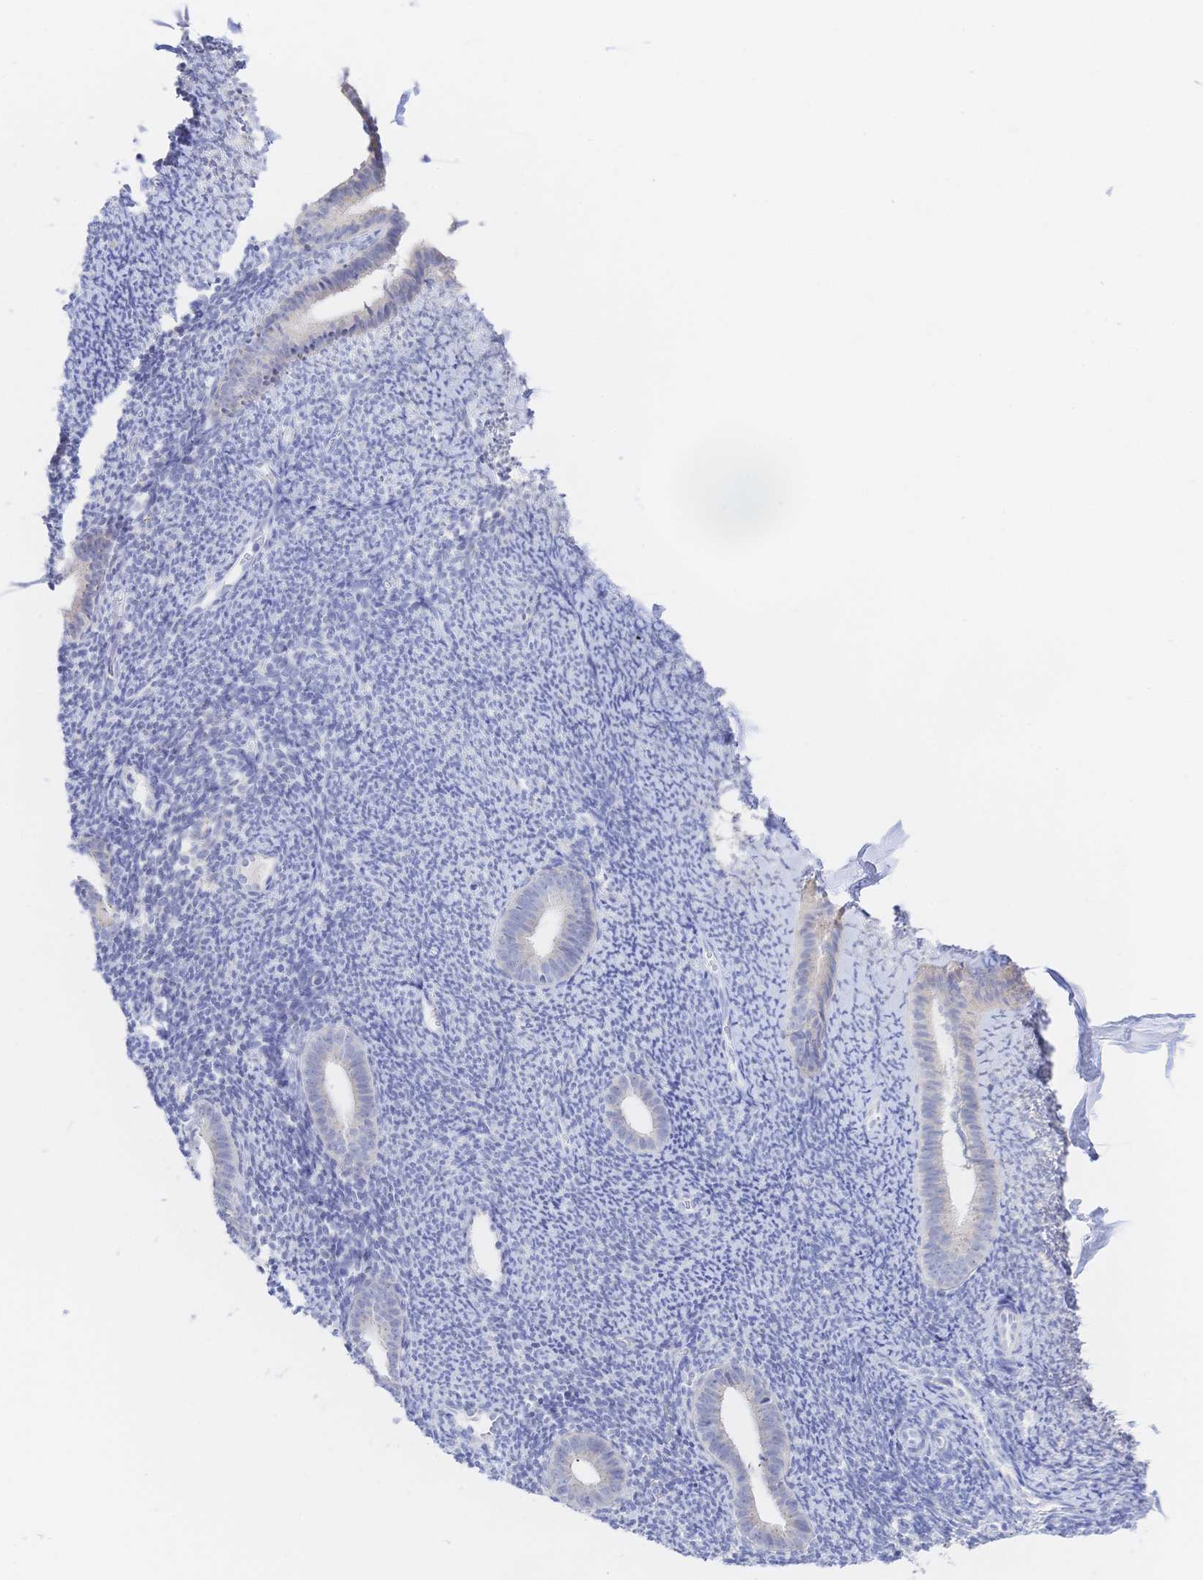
{"staining": {"intensity": "negative", "quantity": "none", "location": "none"}, "tissue": "endometrium", "cell_type": "Cells in endometrial stroma", "image_type": "normal", "snomed": [{"axis": "morphology", "description": "Normal tissue, NOS"}, {"axis": "topography", "description": "Endometrium"}], "caption": "Immunohistochemistry (IHC) histopathology image of normal endometrium: endometrium stained with DAB exhibits no significant protein positivity in cells in endometrial stroma. (Immunohistochemistry, brightfield microscopy, high magnification).", "gene": "SIAH3", "patient": {"sex": "female", "age": 39}}